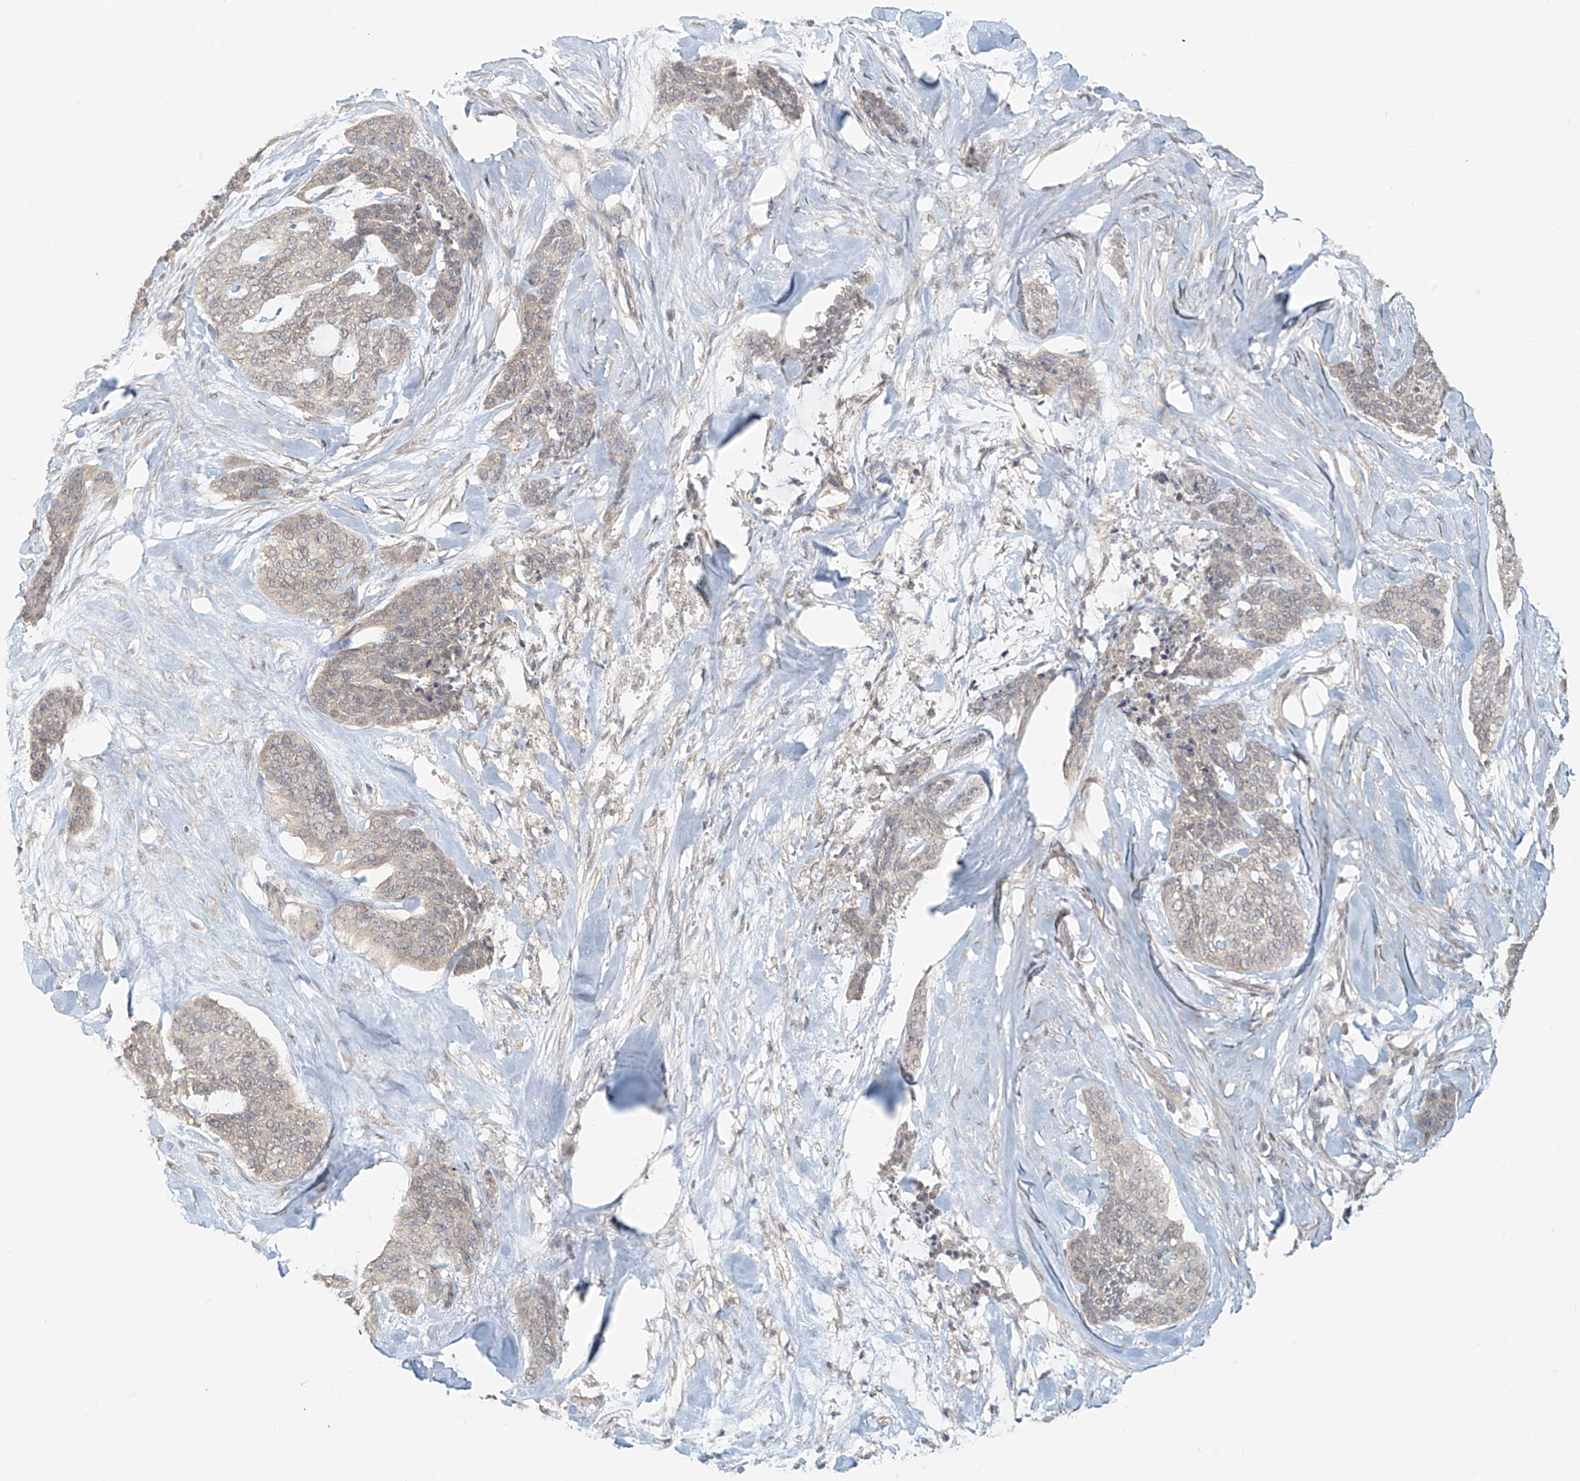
{"staining": {"intensity": "weak", "quantity": "<25%", "location": "cytoplasmic/membranous"}, "tissue": "skin cancer", "cell_type": "Tumor cells", "image_type": "cancer", "snomed": [{"axis": "morphology", "description": "Basal cell carcinoma"}, {"axis": "topography", "description": "Skin"}], "caption": "There is no significant staining in tumor cells of basal cell carcinoma (skin).", "gene": "ABCD1", "patient": {"sex": "female", "age": 64}}